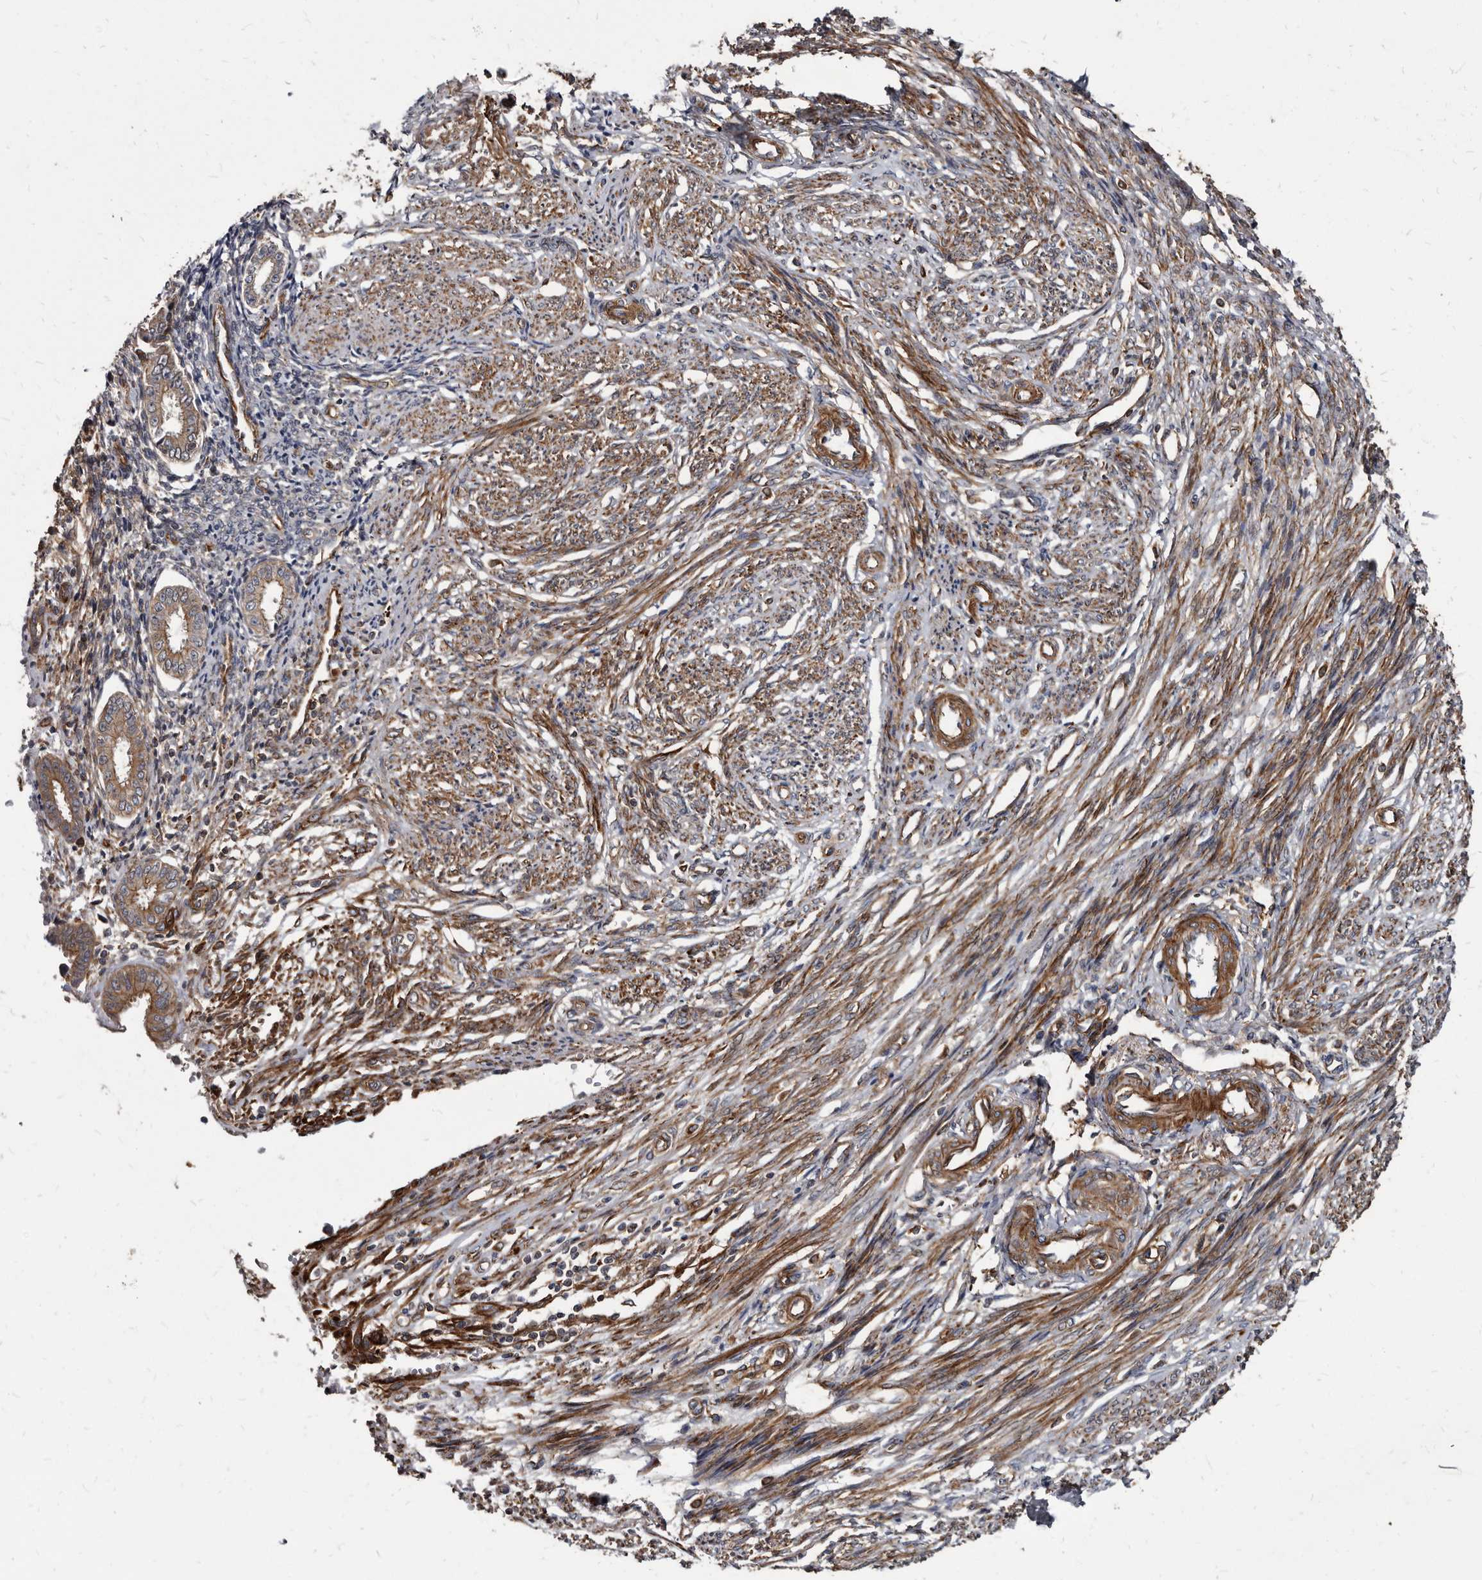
{"staining": {"intensity": "weak", "quantity": "<25%", "location": "cytoplasmic/membranous"}, "tissue": "endometrium", "cell_type": "Cells in endometrial stroma", "image_type": "normal", "snomed": [{"axis": "morphology", "description": "Normal tissue, NOS"}, {"axis": "topography", "description": "Endometrium"}], "caption": "This is a micrograph of IHC staining of benign endometrium, which shows no expression in cells in endometrial stroma.", "gene": "KCTD20", "patient": {"sex": "female", "age": 56}}